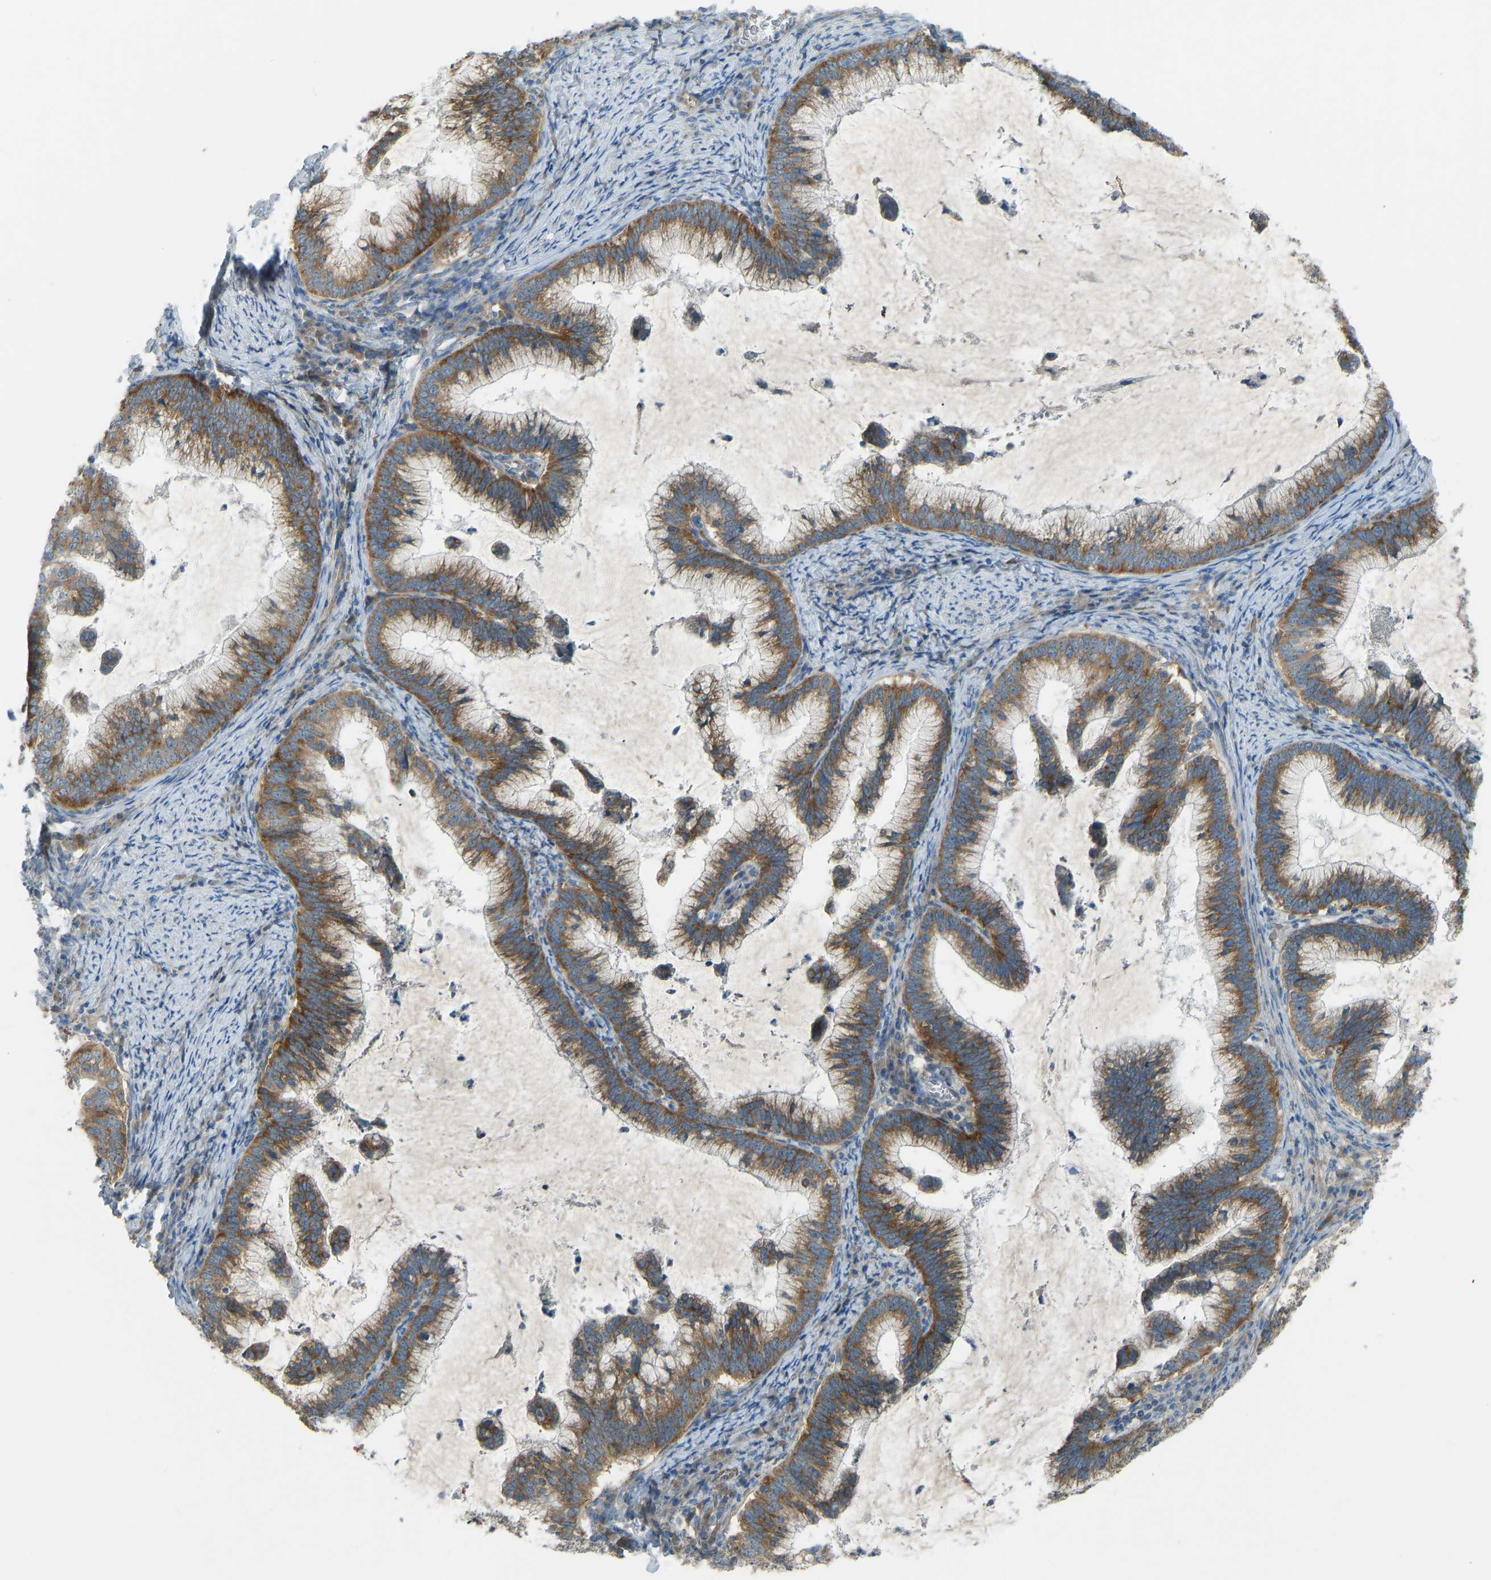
{"staining": {"intensity": "moderate", "quantity": ">75%", "location": "cytoplasmic/membranous"}, "tissue": "cervical cancer", "cell_type": "Tumor cells", "image_type": "cancer", "snomed": [{"axis": "morphology", "description": "Adenocarcinoma, NOS"}, {"axis": "topography", "description": "Cervix"}], "caption": "This histopathology image demonstrates immunohistochemistry staining of human adenocarcinoma (cervical), with medium moderate cytoplasmic/membranous positivity in about >75% of tumor cells.", "gene": "STAU2", "patient": {"sex": "female", "age": 36}}